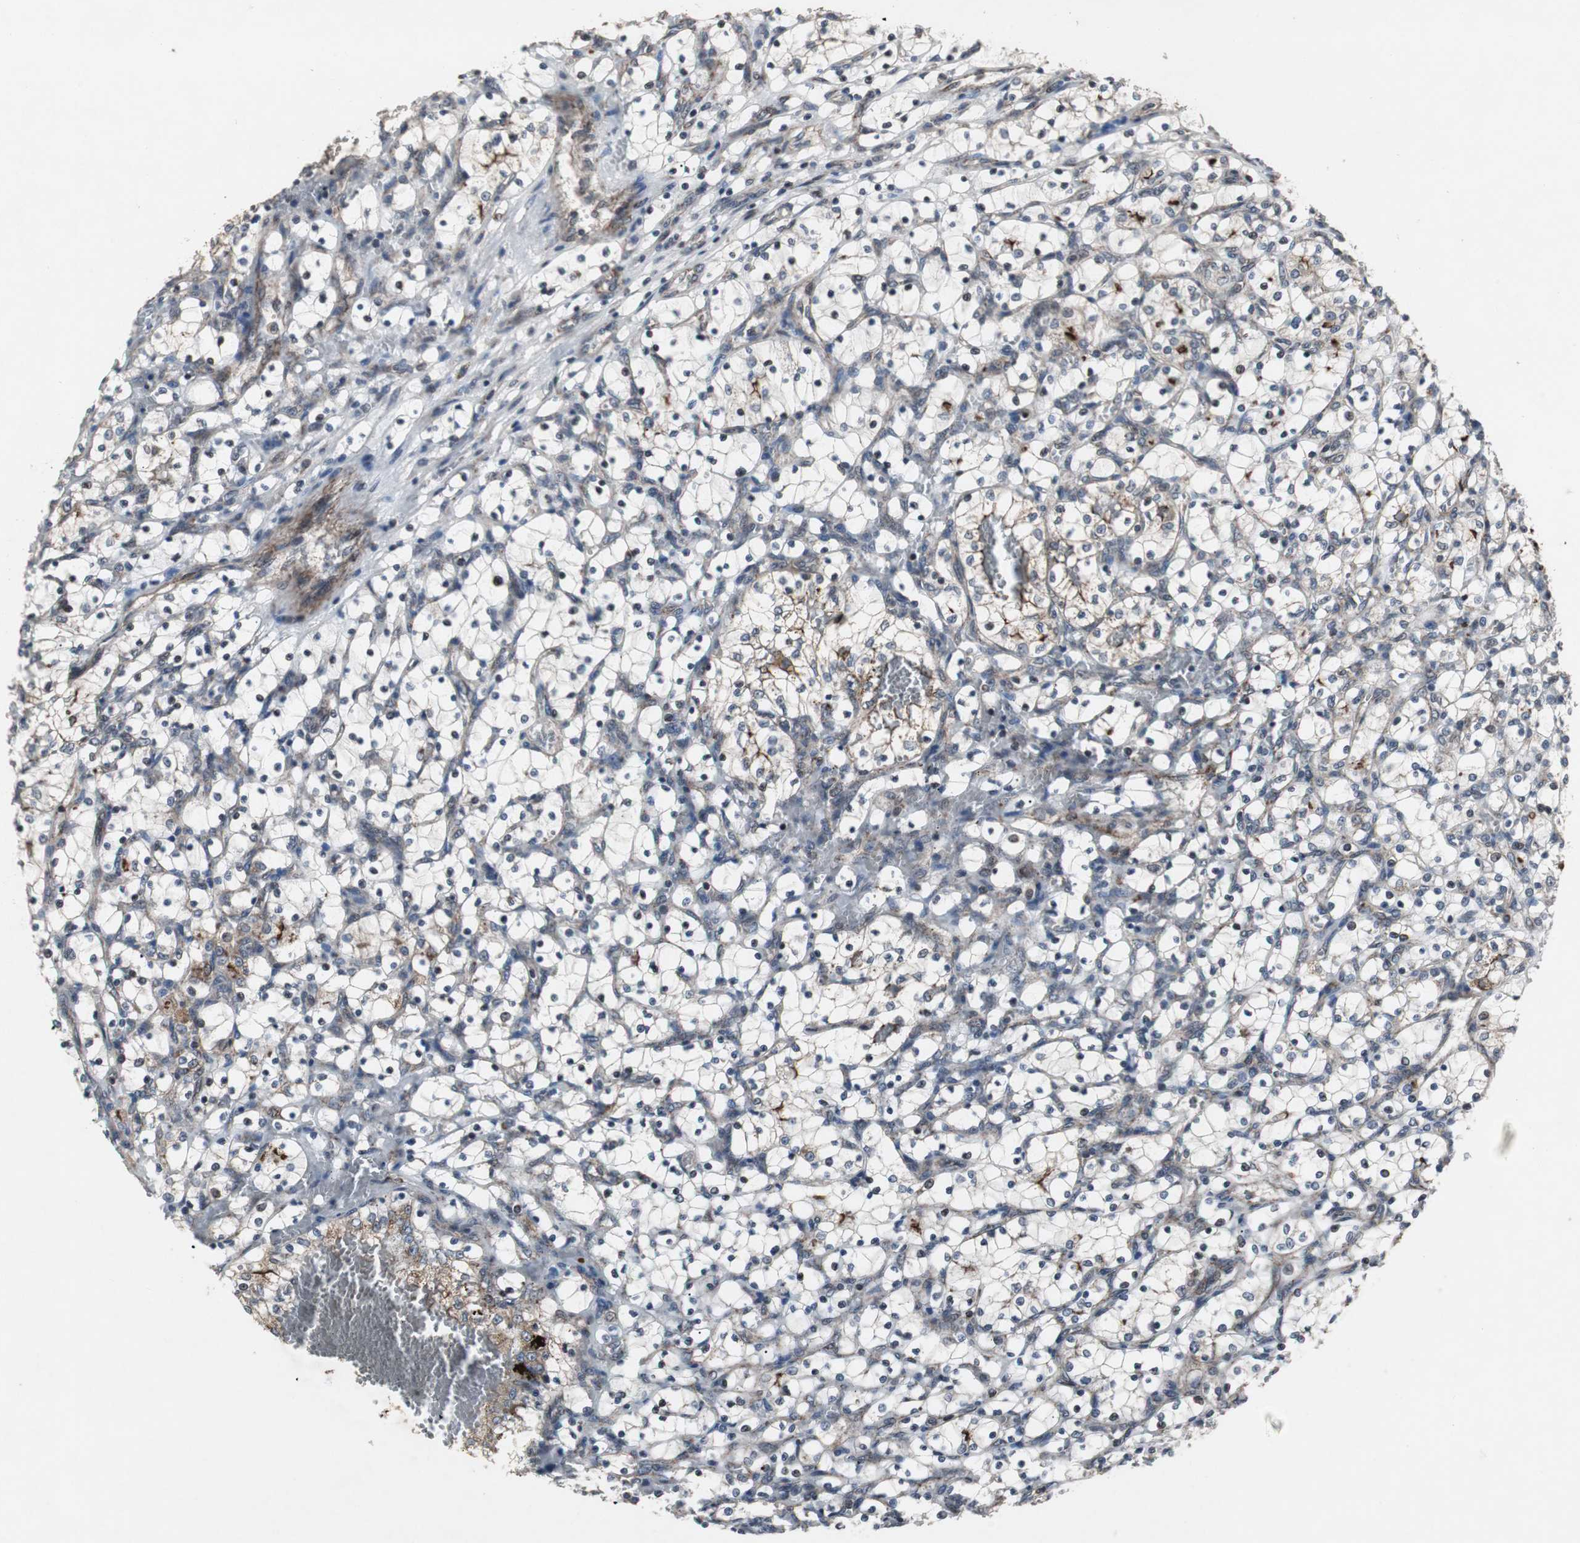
{"staining": {"intensity": "negative", "quantity": "none", "location": "none"}, "tissue": "renal cancer", "cell_type": "Tumor cells", "image_type": "cancer", "snomed": [{"axis": "morphology", "description": "Adenocarcinoma, NOS"}, {"axis": "topography", "description": "Kidney"}], "caption": "Tumor cells are negative for brown protein staining in adenocarcinoma (renal). (DAB (3,3'-diaminobenzidine) immunohistochemistry with hematoxylin counter stain).", "gene": "MRPL40", "patient": {"sex": "female", "age": 69}}